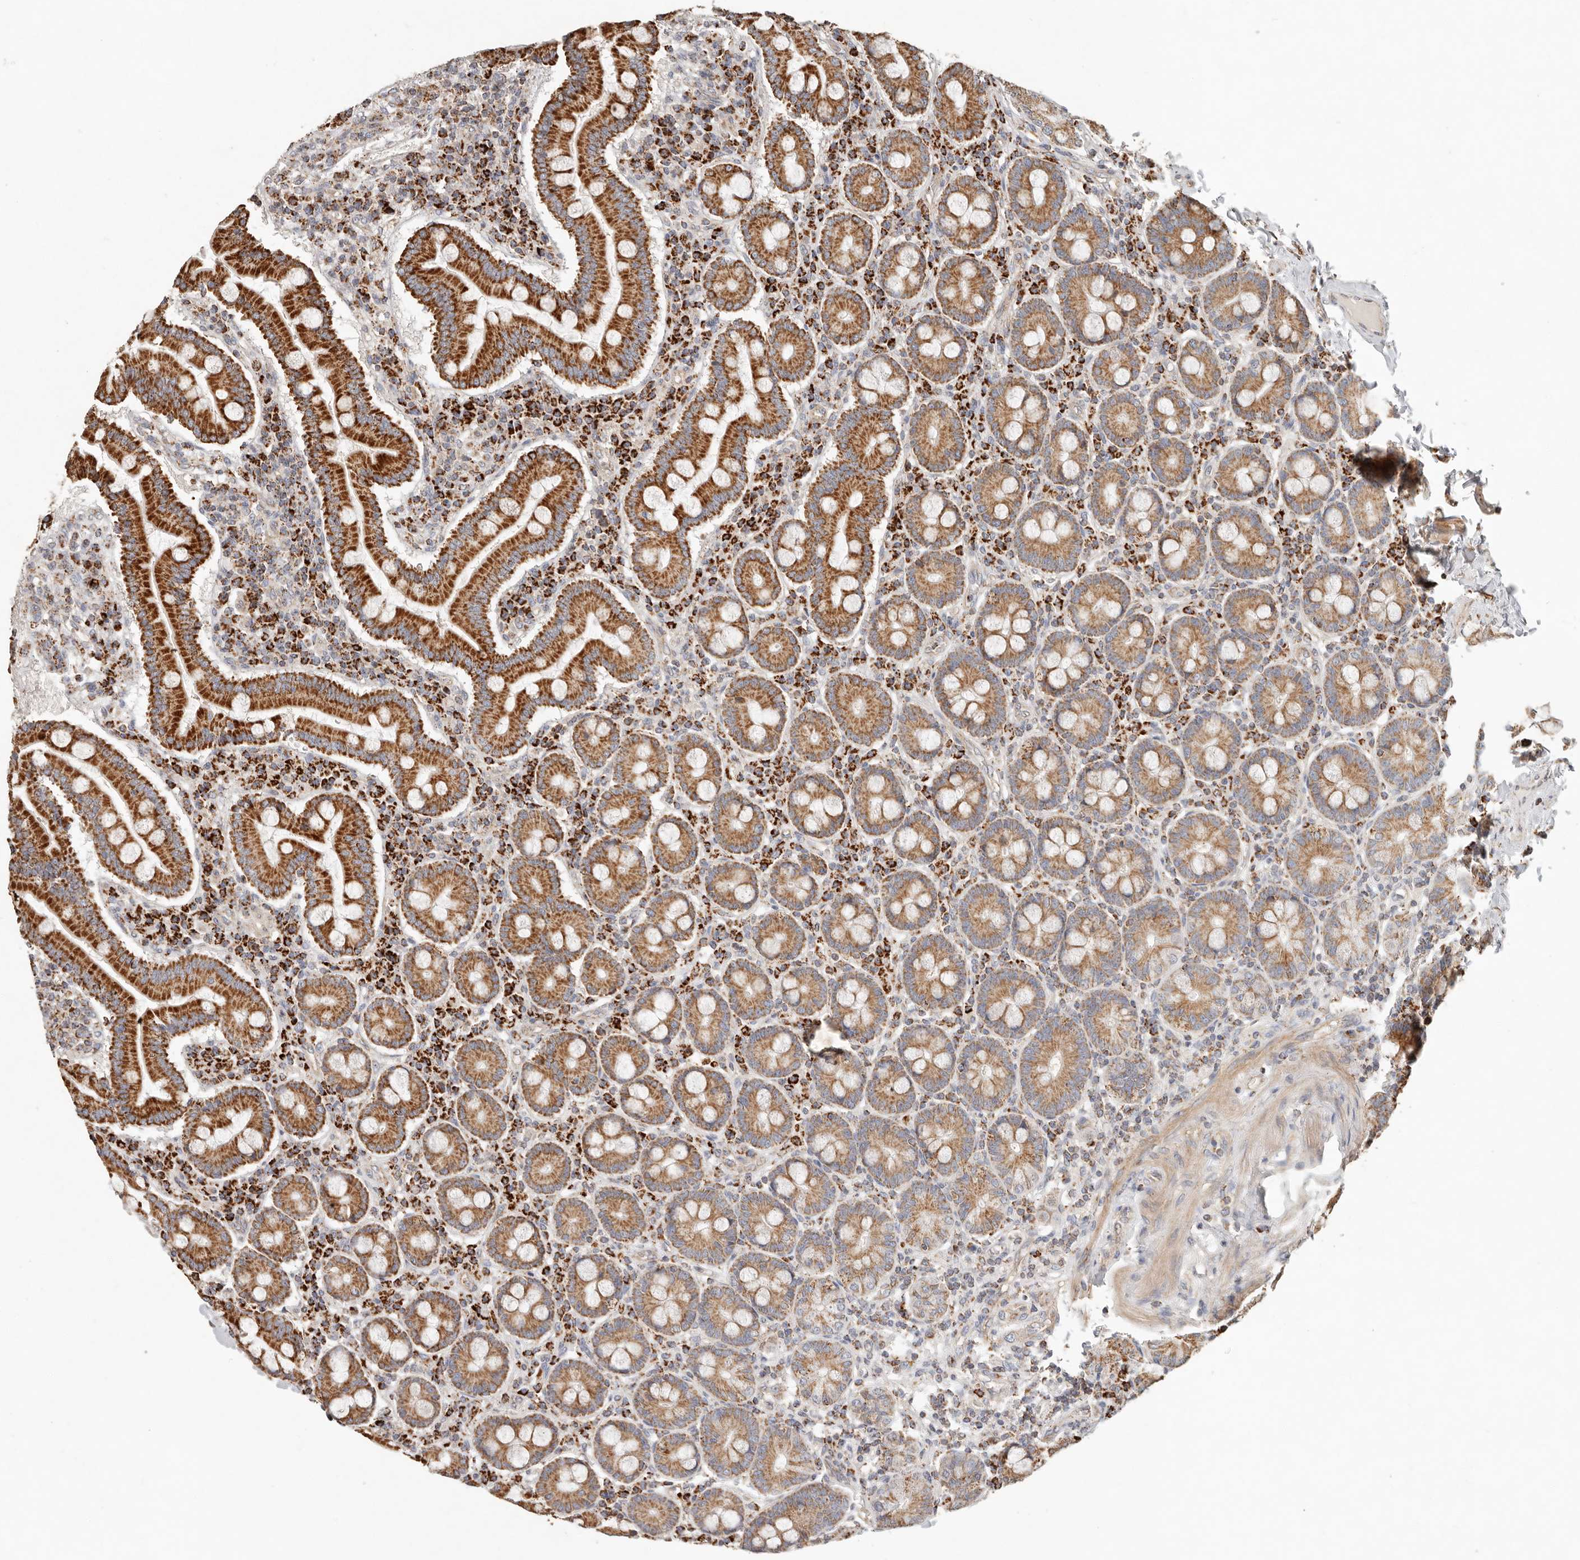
{"staining": {"intensity": "strong", "quantity": ">75%", "location": "cytoplasmic/membranous"}, "tissue": "duodenum", "cell_type": "Glandular cells", "image_type": "normal", "snomed": [{"axis": "morphology", "description": "Normal tissue, NOS"}, {"axis": "topography", "description": "Duodenum"}], "caption": "Immunohistochemistry (IHC) image of unremarkable duodenum: human duodenum stained using IHC shows high levels of strong protein expression localized specifically in the cytoplasmic/membranous of glandular cells, appearing as a cytoplasmic/membranous brown color.", "gene": "ARHGEF10L", "patient": {"sex": "male", "age": 50}}